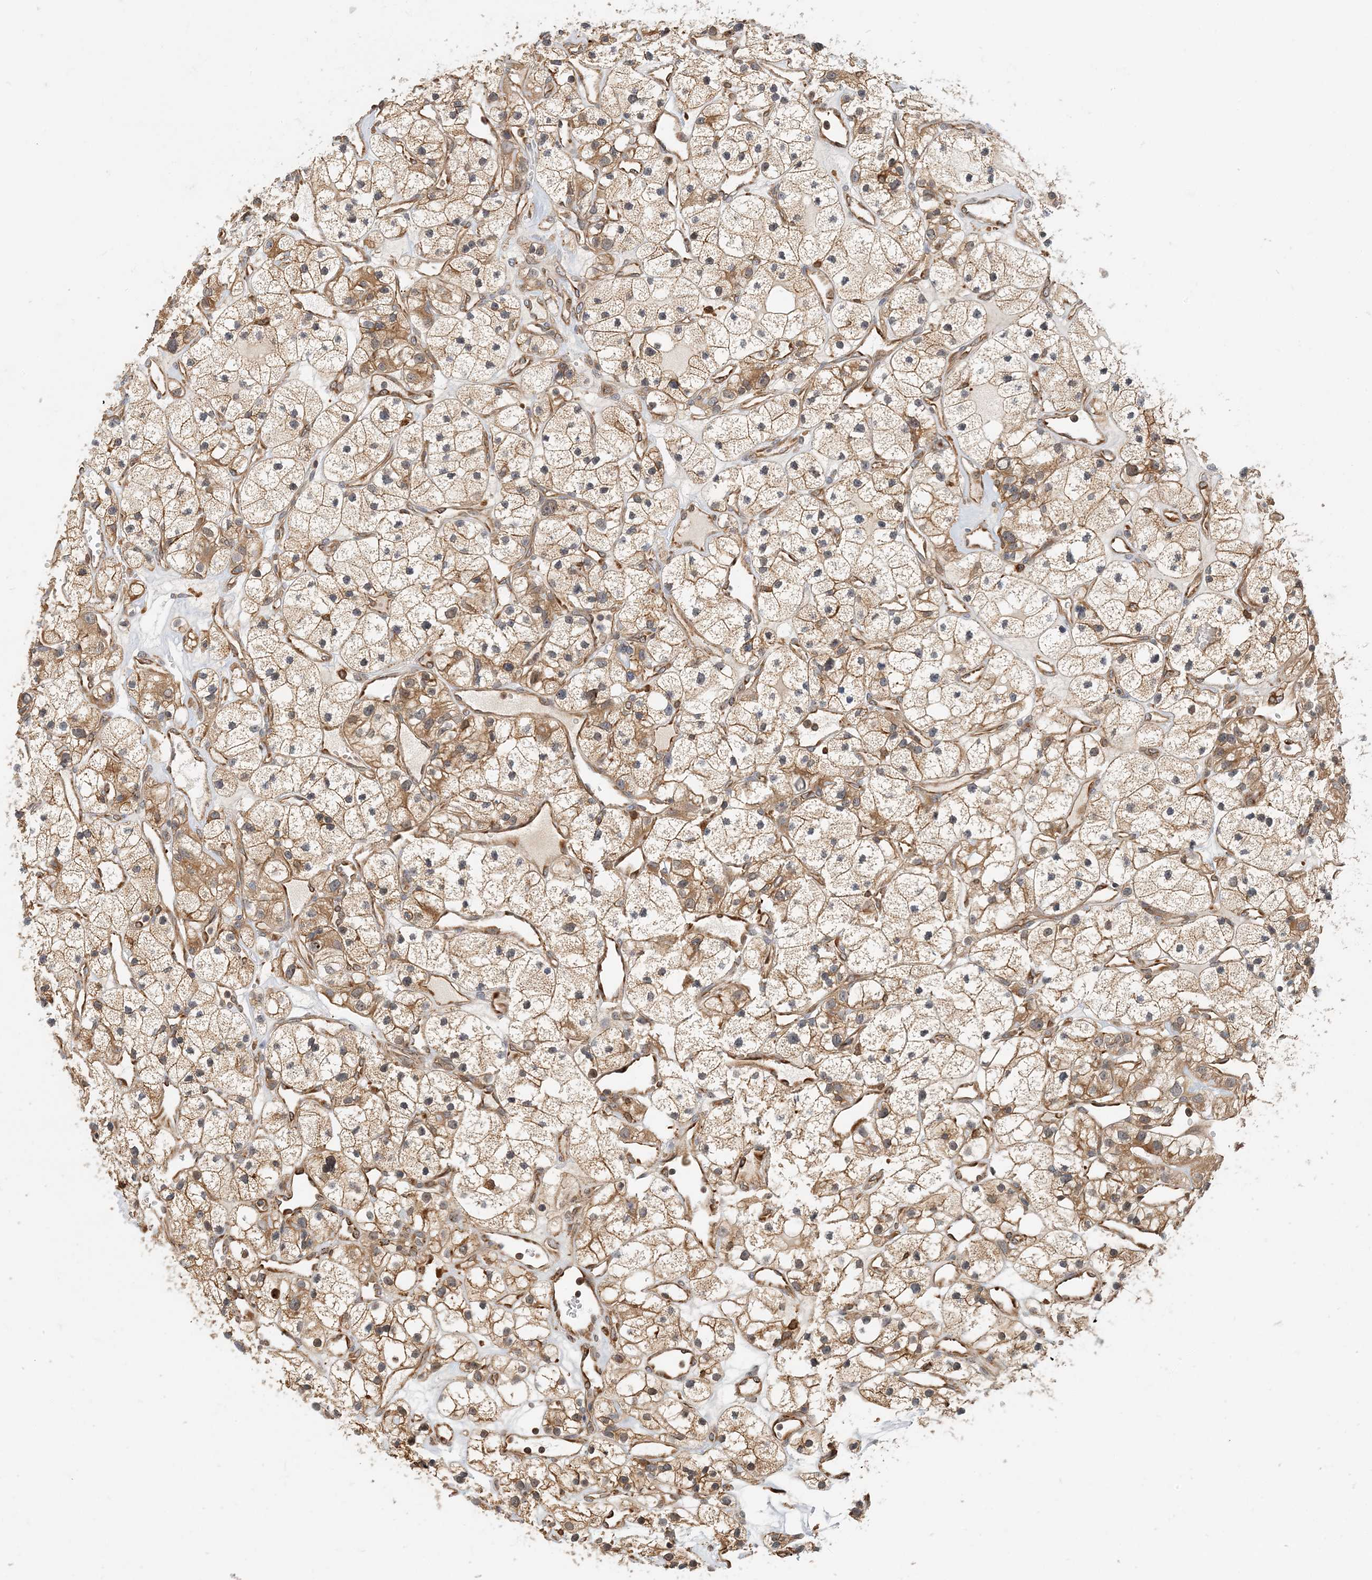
{"staining": {"intensity": "moderate", "quantity": ">75%", "location": "cytoplasmic/membranous"}, "tissue": "renal cancer", "cell_type": "Tumor cells", "image_type": "cancer", "snomed": [{"axis": "morphology", "description": "Adenocarcinoma, NOS"}, {"axis": "topography", "description": "Kidney"}], "caption": "A medium amount of moderate cytoplasmic/membranous staining is present in approximately >75% of tumor cells in adenocarcinoma (renal) tissue.", "gene": "HNMT", "patient": {"sex": "female", "age": 57}}